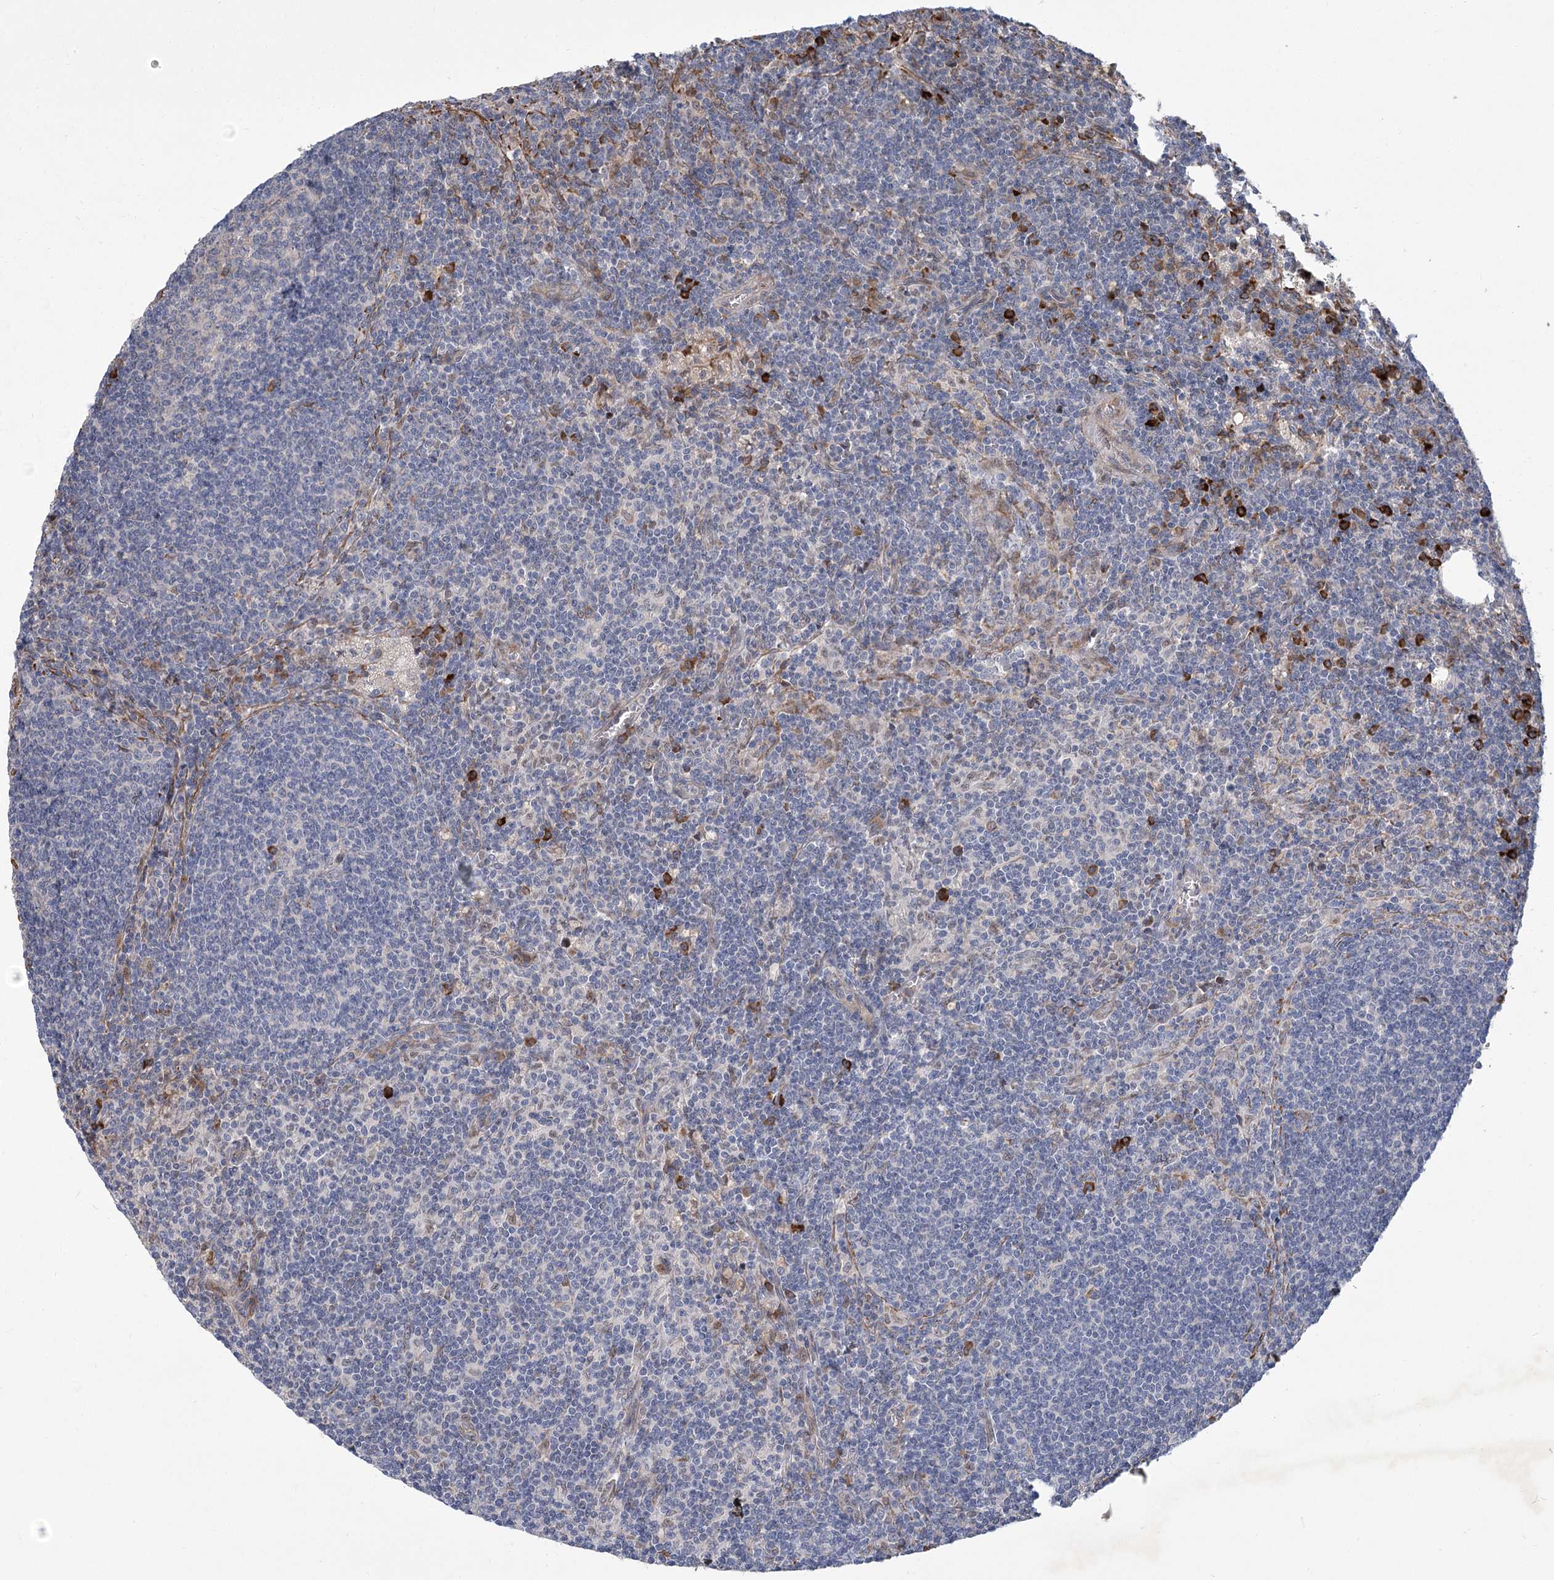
{"staining": {"intensity": "negative", "quantity": "none", "location": "none"}, "tissue": "lymph node", "cell_type": "Germinal center cells", "image_type": "normal", "snomed": [{"axis": "morphology", "description": "Normal tissue, NOS"}, {"axis": "topography", "description": "Lymph node"}], "caption": "Unremarkable lymph node was stained to show a protein in brown. There is no significant positivity in germinal center cells.", "gene": "GCNT4", "patient": {"sex": "male", "age": 69}}